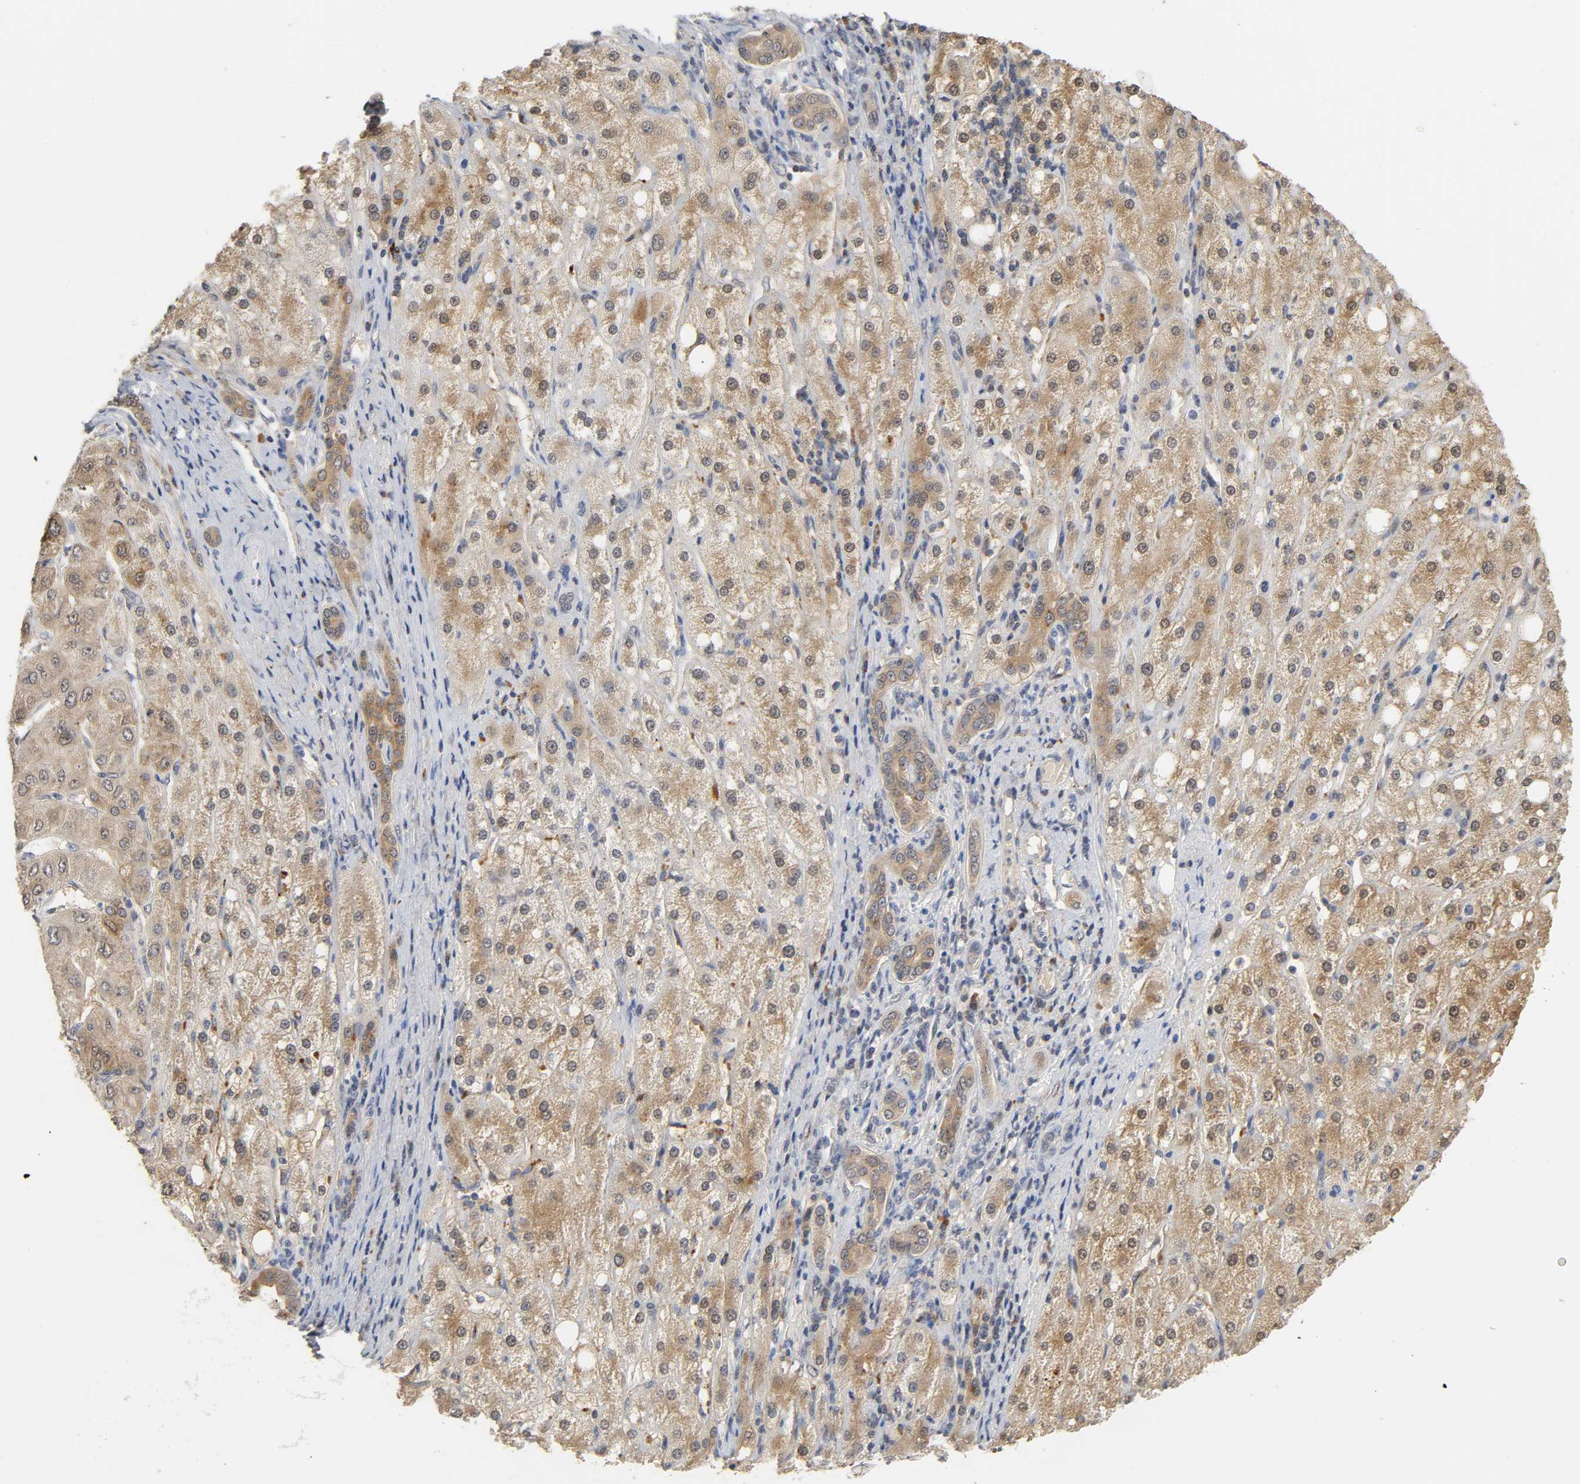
{"staining": {"intensity": "strong", "quantity": ">75%", "location": "cytoplasmic/membranous"}, "tissue": "liver cancer", "cell_type": "Tumor cells", "image_type": "cancer", "snomed": [{"axis": "morphology", "description": "Carcinoma, Hepatocellular, NOS"}, {"axis": "topography", "description": "Liver"}], "caption": "Immunohistochemical staining of liver hepatocellular carcinoma demonstrates high levels of strong cytoplasmic/membranous staining in about >75% of tumor cells. (DAB IHC, brown staining for protein, blue staining for nuclei).", "gene": "MIF", "patient": {"sex": "male", "age": 80}}